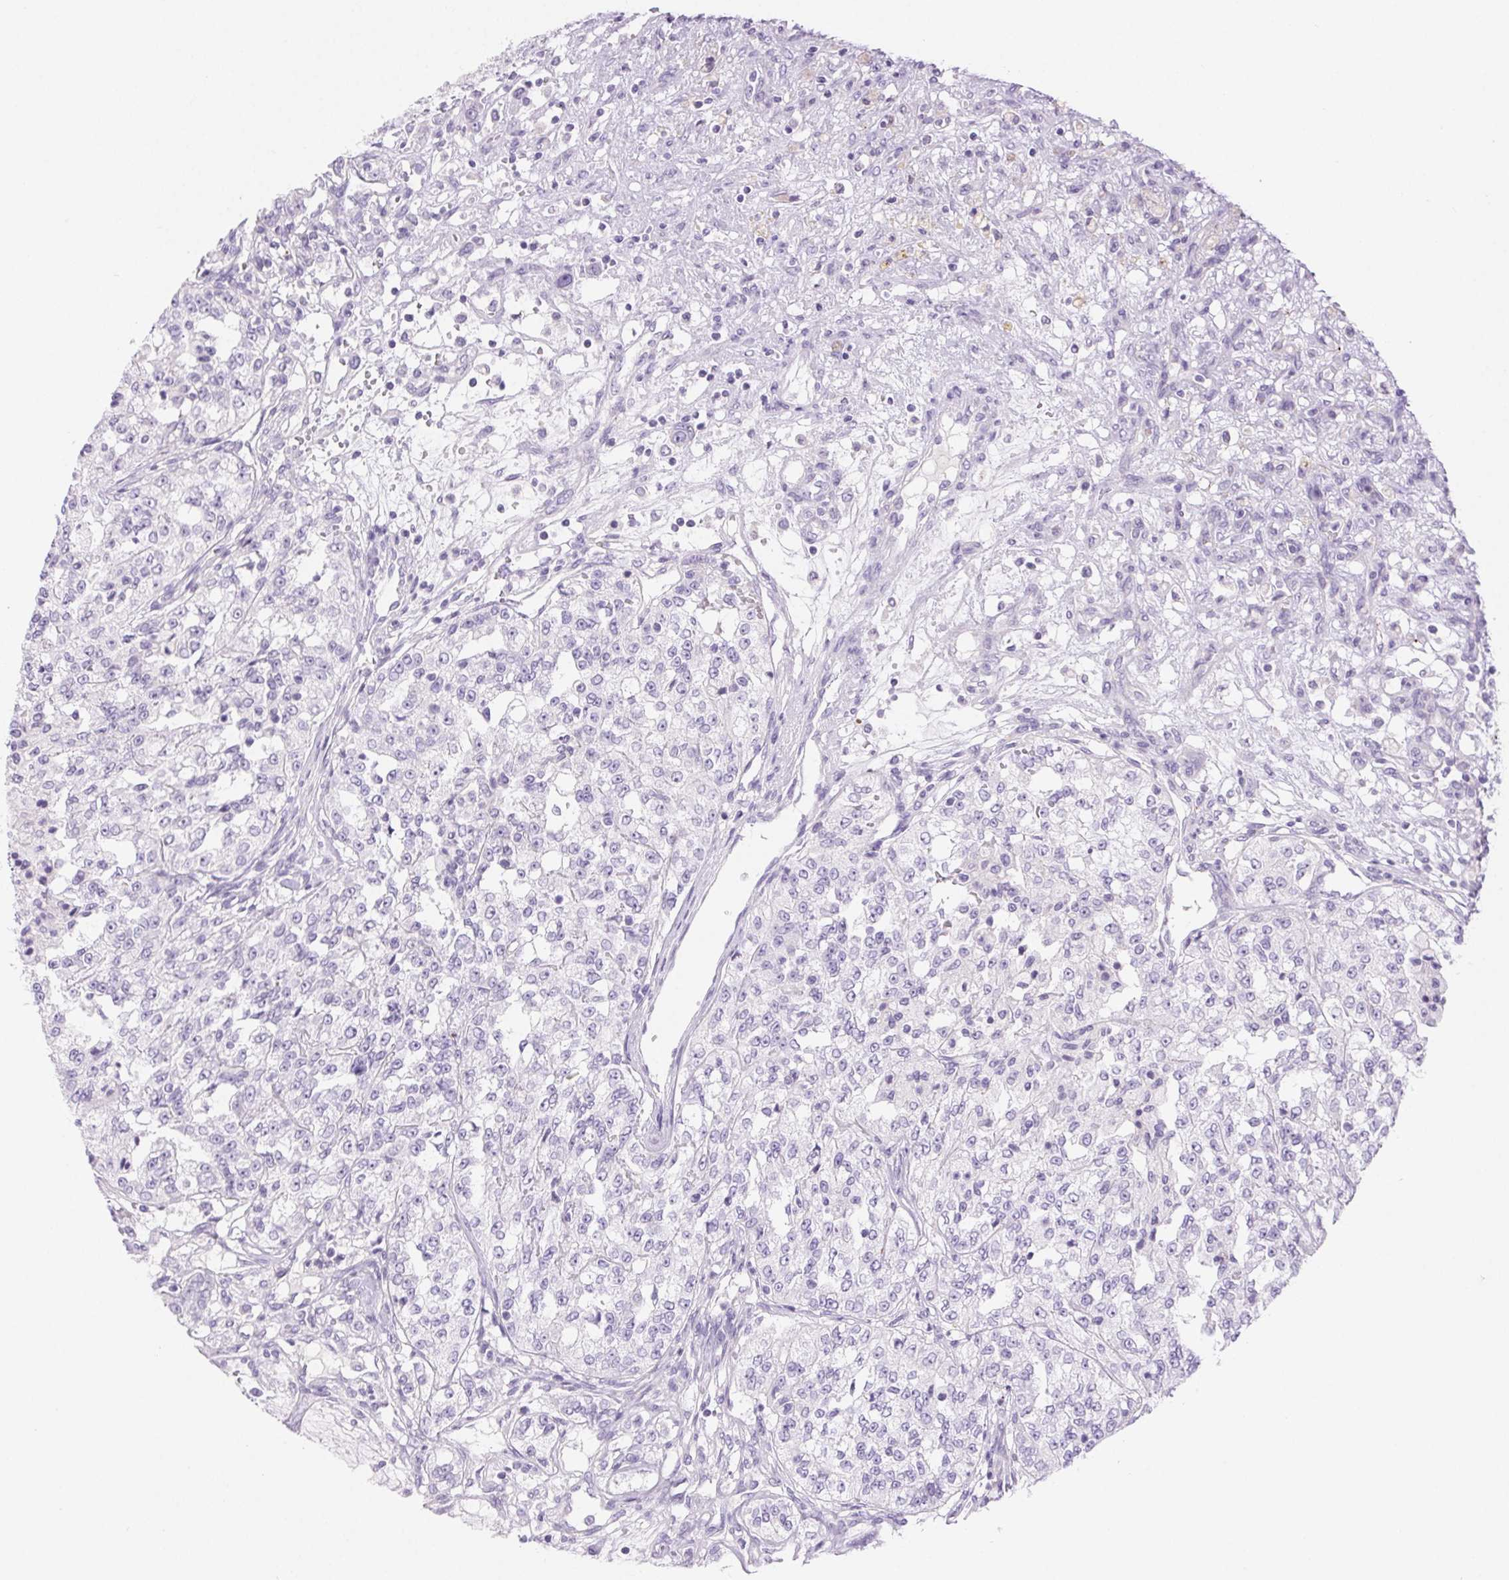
{"staining": {"intensity": "negative", "quantity": "none", "location": "none"}, "tissue": "renal cancer", "cell_type": "Tumor cells", "image_type": "cancer", "snomed": [{"axis": "morphology", "description": "Adenocarcinoma, NOS"}, {"axis": "topography", "description": "Kidney"}], "caption": "Immunohistochemistry (IHC) micrograph of human renal adenocarcinoma stained for a protein (brown), which shows no staining in tumor cells.", "gene": "CLDN16", "patient": {"sex": "female", "age": 63}}